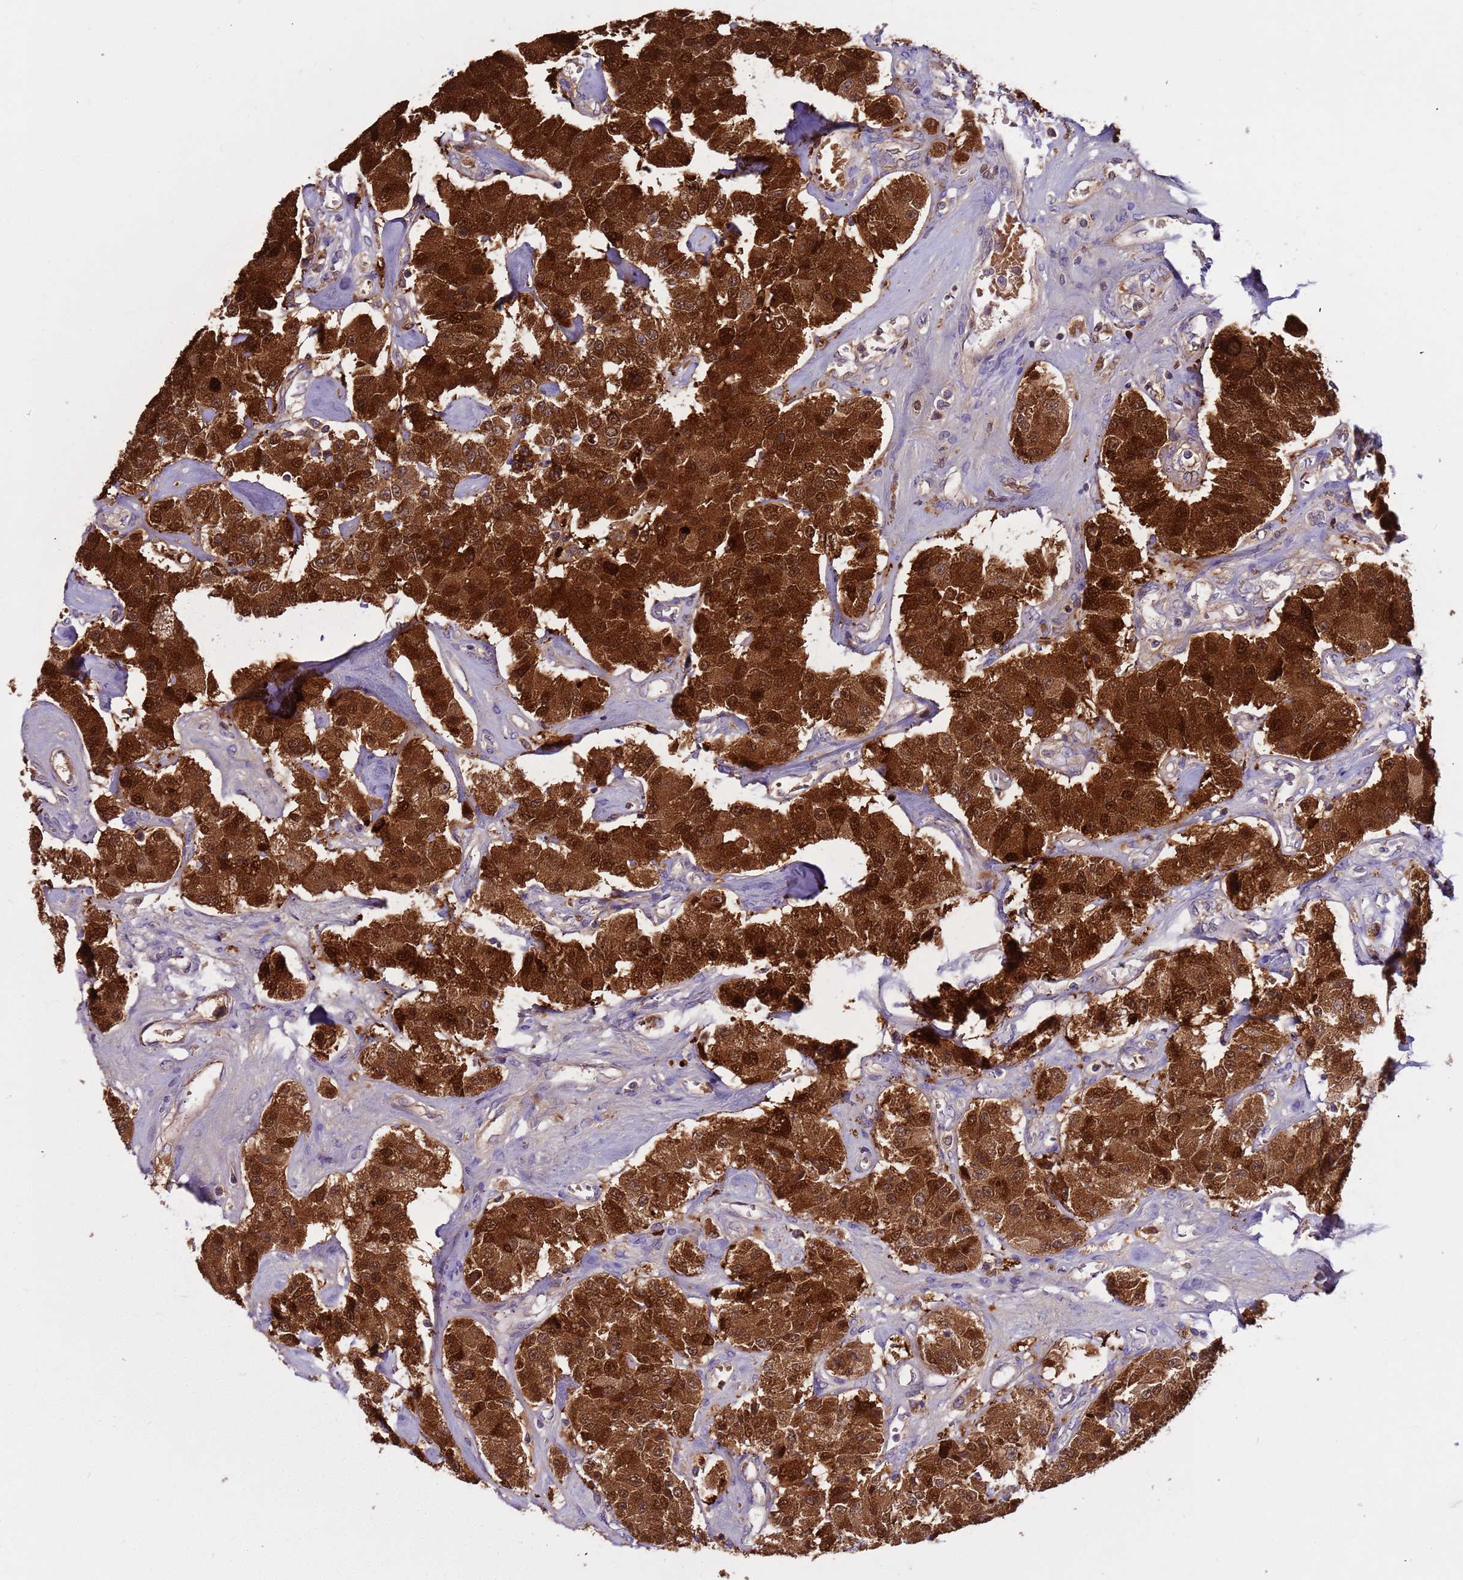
{"staining": {"intensity": "strong", "quantity": ">75%", "location": "cytoplasmic/membranous,nuclear"}, "tissue": "carcinoid", "cell_type": "Tumor cells", "image_type": "cancer", "snomed": [{"axis": "morphology", "description": "Carcinoid, malignant, NOS"}, {"axis": "topography", "description": "Pancreas"}], "caption": "Brown immunohistochemical staining in carcinoid (malignant) shows strong cytoplasmic/membranous and nuclear positivity in about >75% of tumor cells. (DAB (3,3'-diaminobenzidine) IHC with brightfield microscopy, high magnification).", "gene": "PLCXD3", "patient": {"sex": "male", "age": 41}}